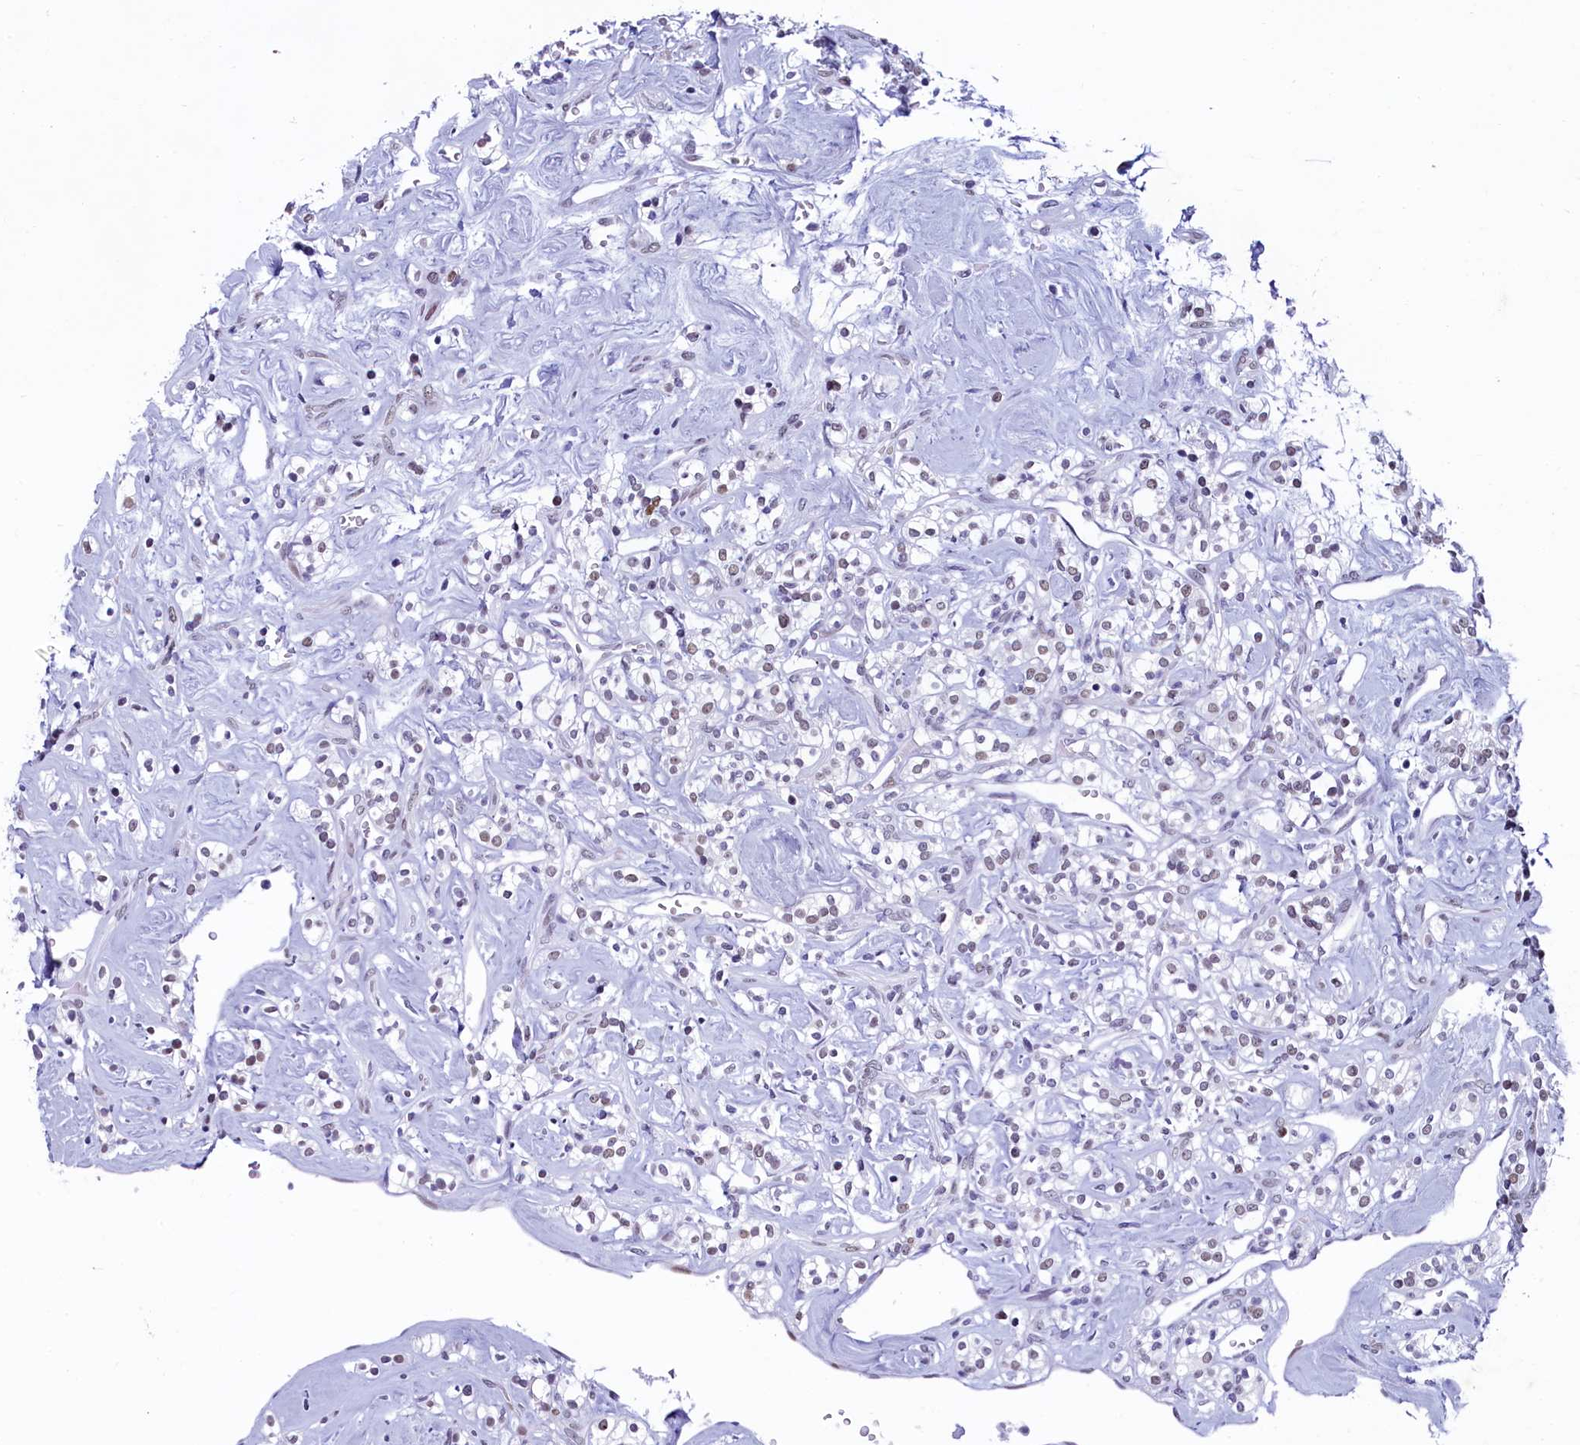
{"staining": {"intensity": "weak", "quantity": "25%-75%", "location": "nuclear"}, "tissue": "renal cancer", "cell_type": "Tumor cells", "image_type": "cancer", "snomed": [{"axis": "morphology", "description": "Adenocarcinoma, NOS"}, {"axis": "topography", "description": "Kidney"}], "caption": "Immunohistochemistry (IHC) of adenocarcinoma (renal) reveals low levels of weak nuclear positivity in approximately 25%-75% of tumor cells.", "gene": "SUGP2", "patient": {"sex": "male", "age": 77}}